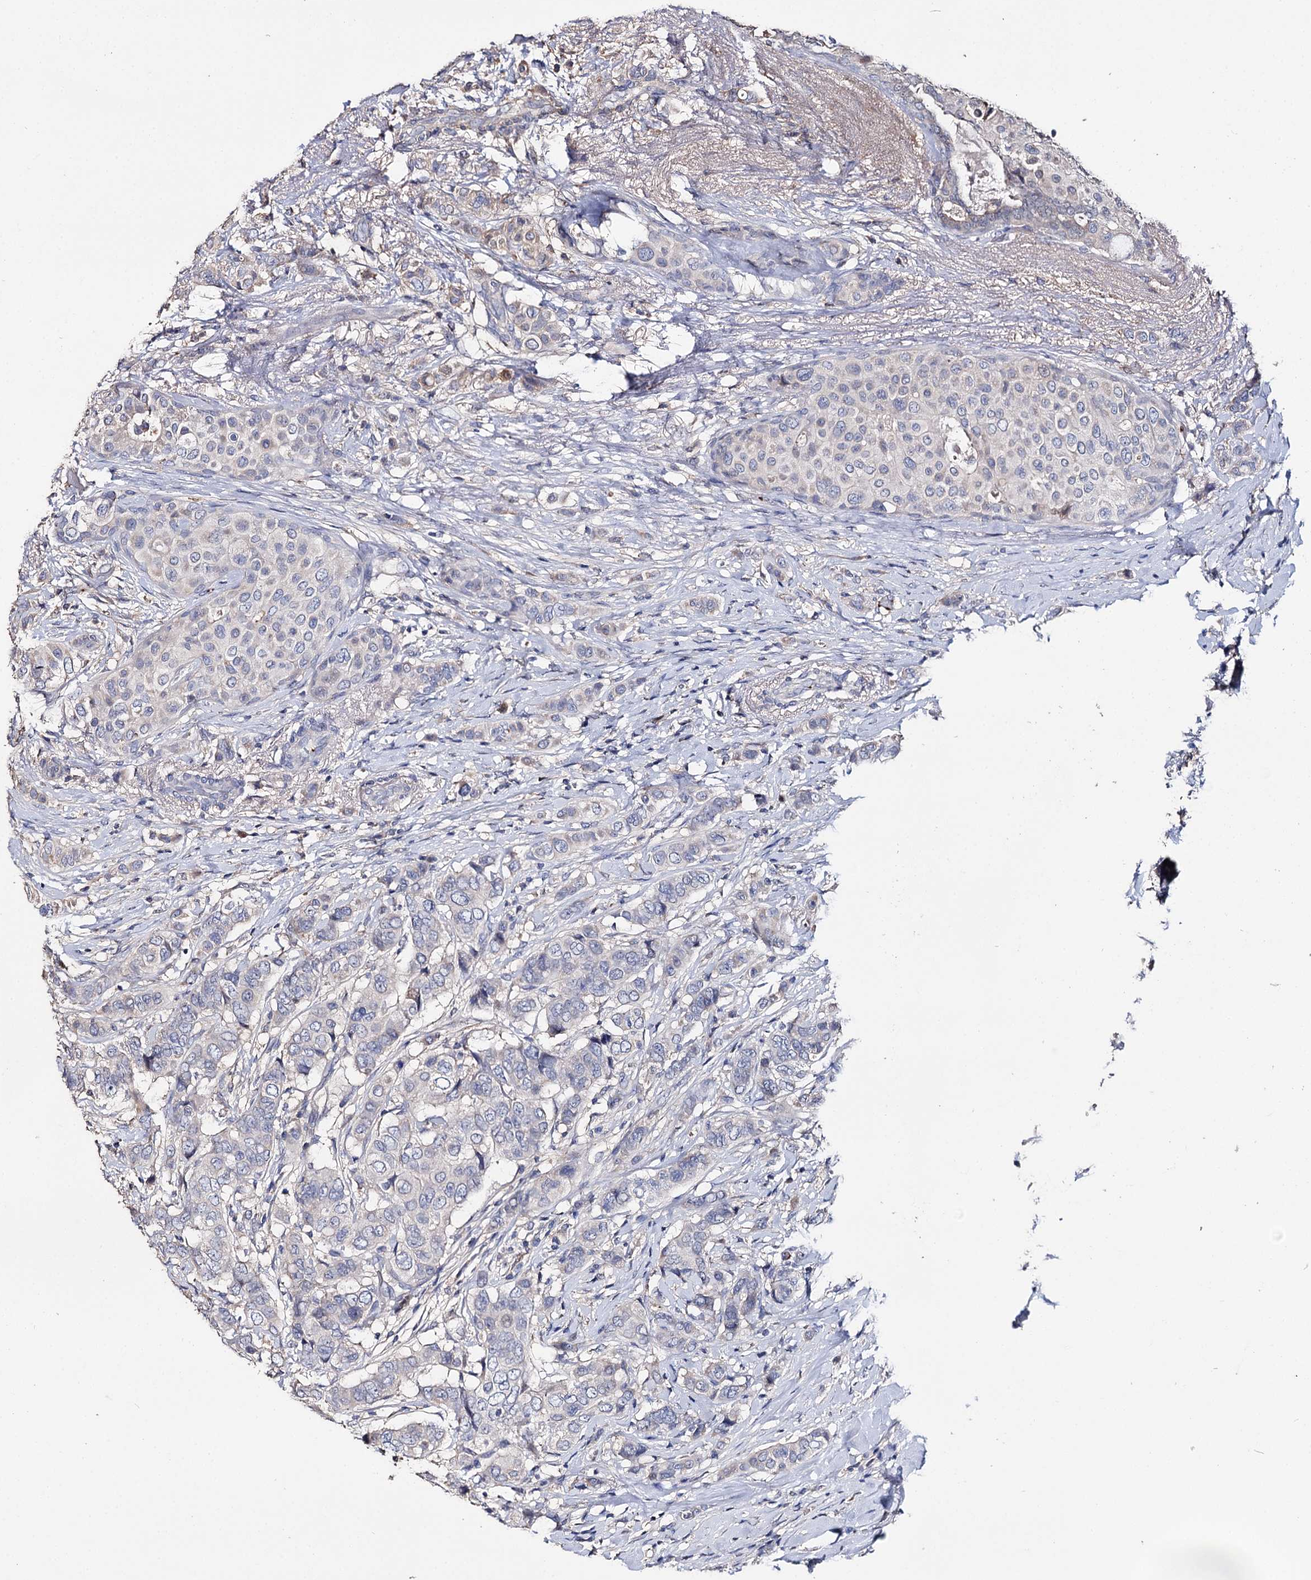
{"staining": {"intensity": "negative", "quantity": "none", "location": "none"}, "tissue": "breast cancer", "cell_type": "Tumor cells", "image_type": "cancer", "snomed": [{"axis": "morphology", "description": "Lobular carcinoma"}, {"axis": "topography", "description": "Breast"}], "caption": "A high-resolution micrograph shows immunohistochemistry staining of lobular carcinoma (breast), which displays no significant expression in tumor cells.", "gene": "DNAH6", "patient": {"sex": "female", "age": 51}}